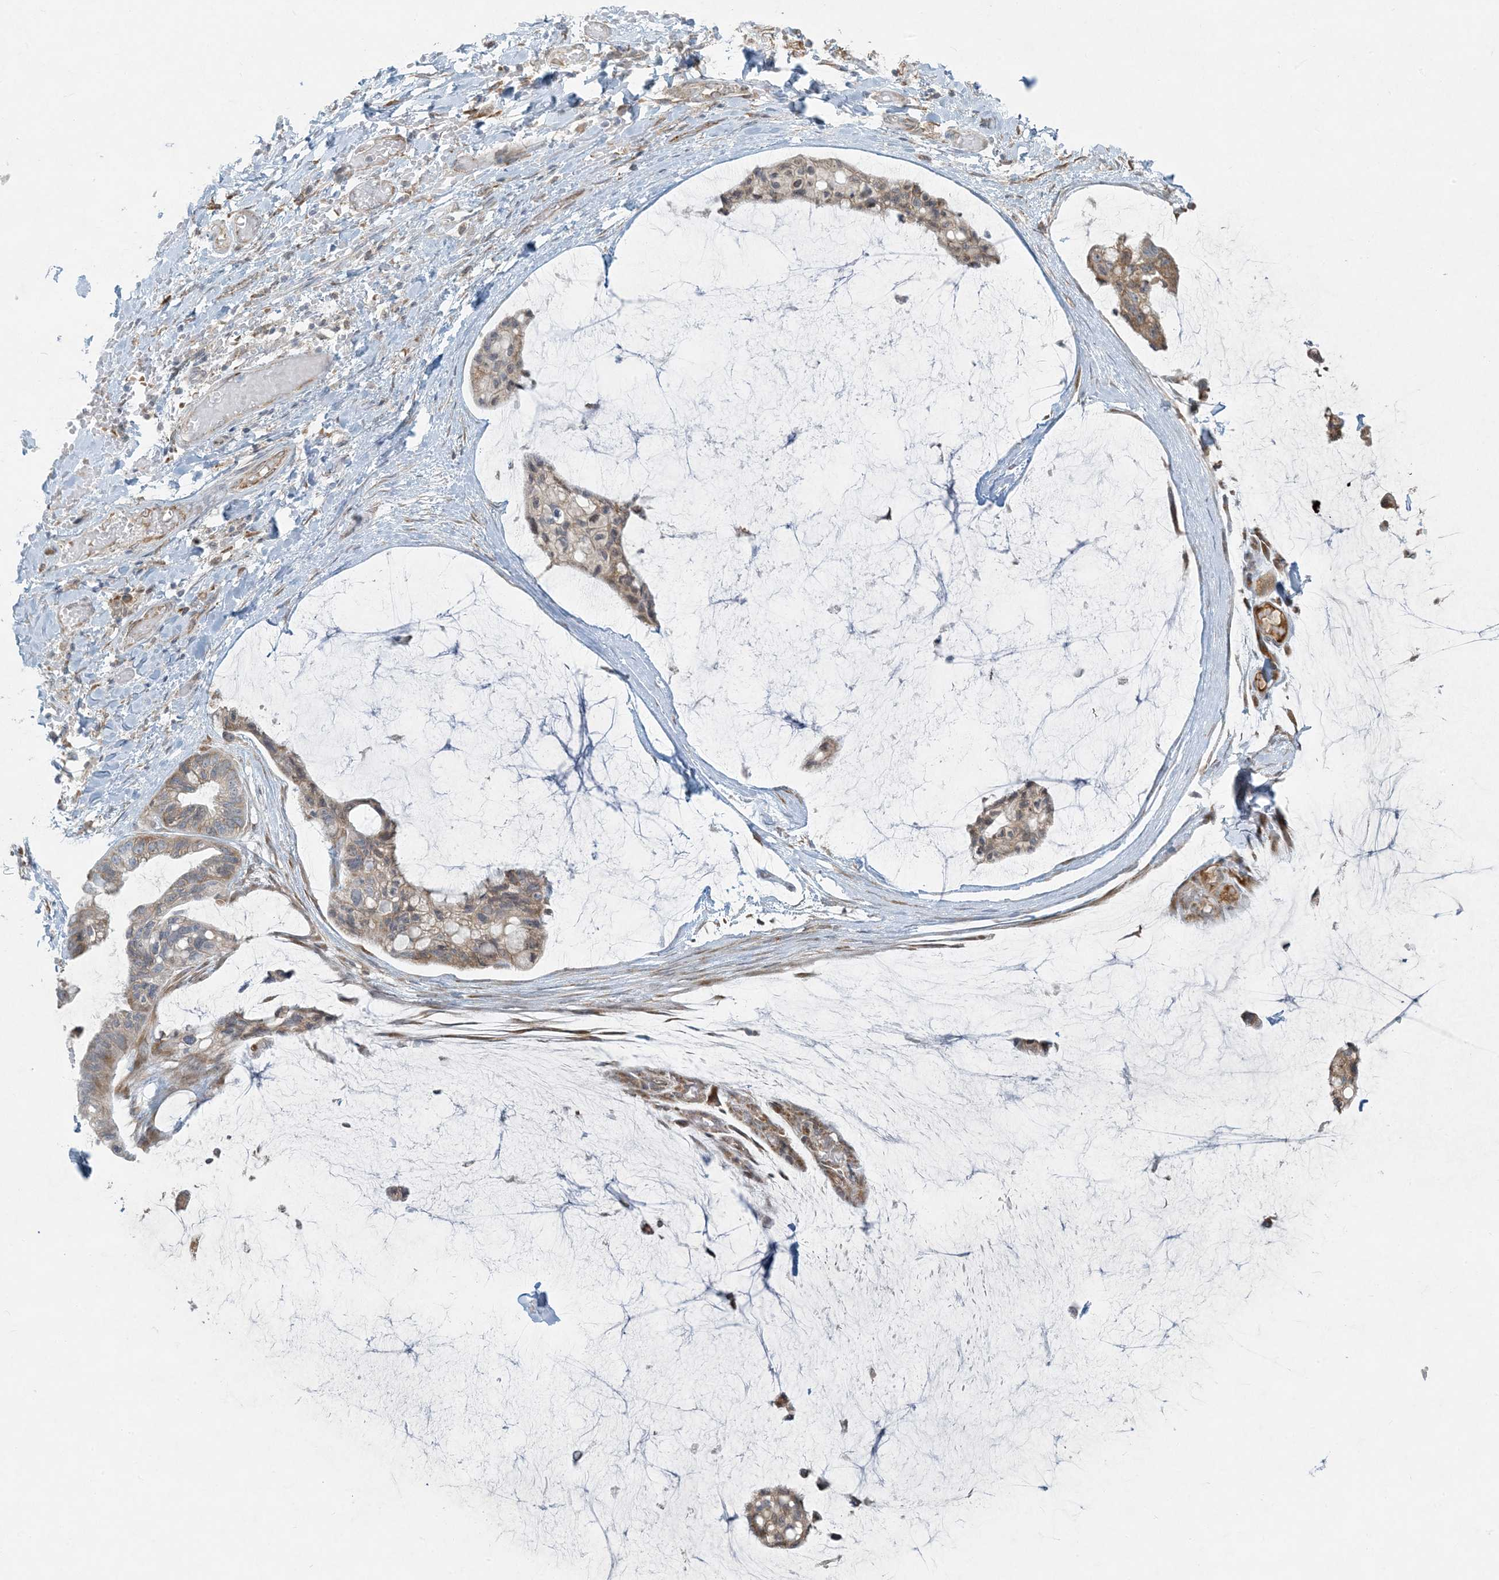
{"staining": {"intensity": "moderate", "quantity": ">75%", "location": "cytoplasmic/membranous"}, "tissue": "ovarian cancer", "cell_type": "Tumor cells", "image_type": "cancer", "snomed": [{"axis": "morphology", "description": "Cystadenocarcinoma, mucinous, NOS"}, {"axis": "topography", "description": "Ovary"}], "caption": "A brown stain labels moderate cytoplasmic/membranous staining of a protein in mucinous cystadenocarcinoma (ovarian) tumor cells. (IHC, brightfield microscopy, high magnification).", "gene": "HACL1", "patient": {"sex": "female", "age": 39}}